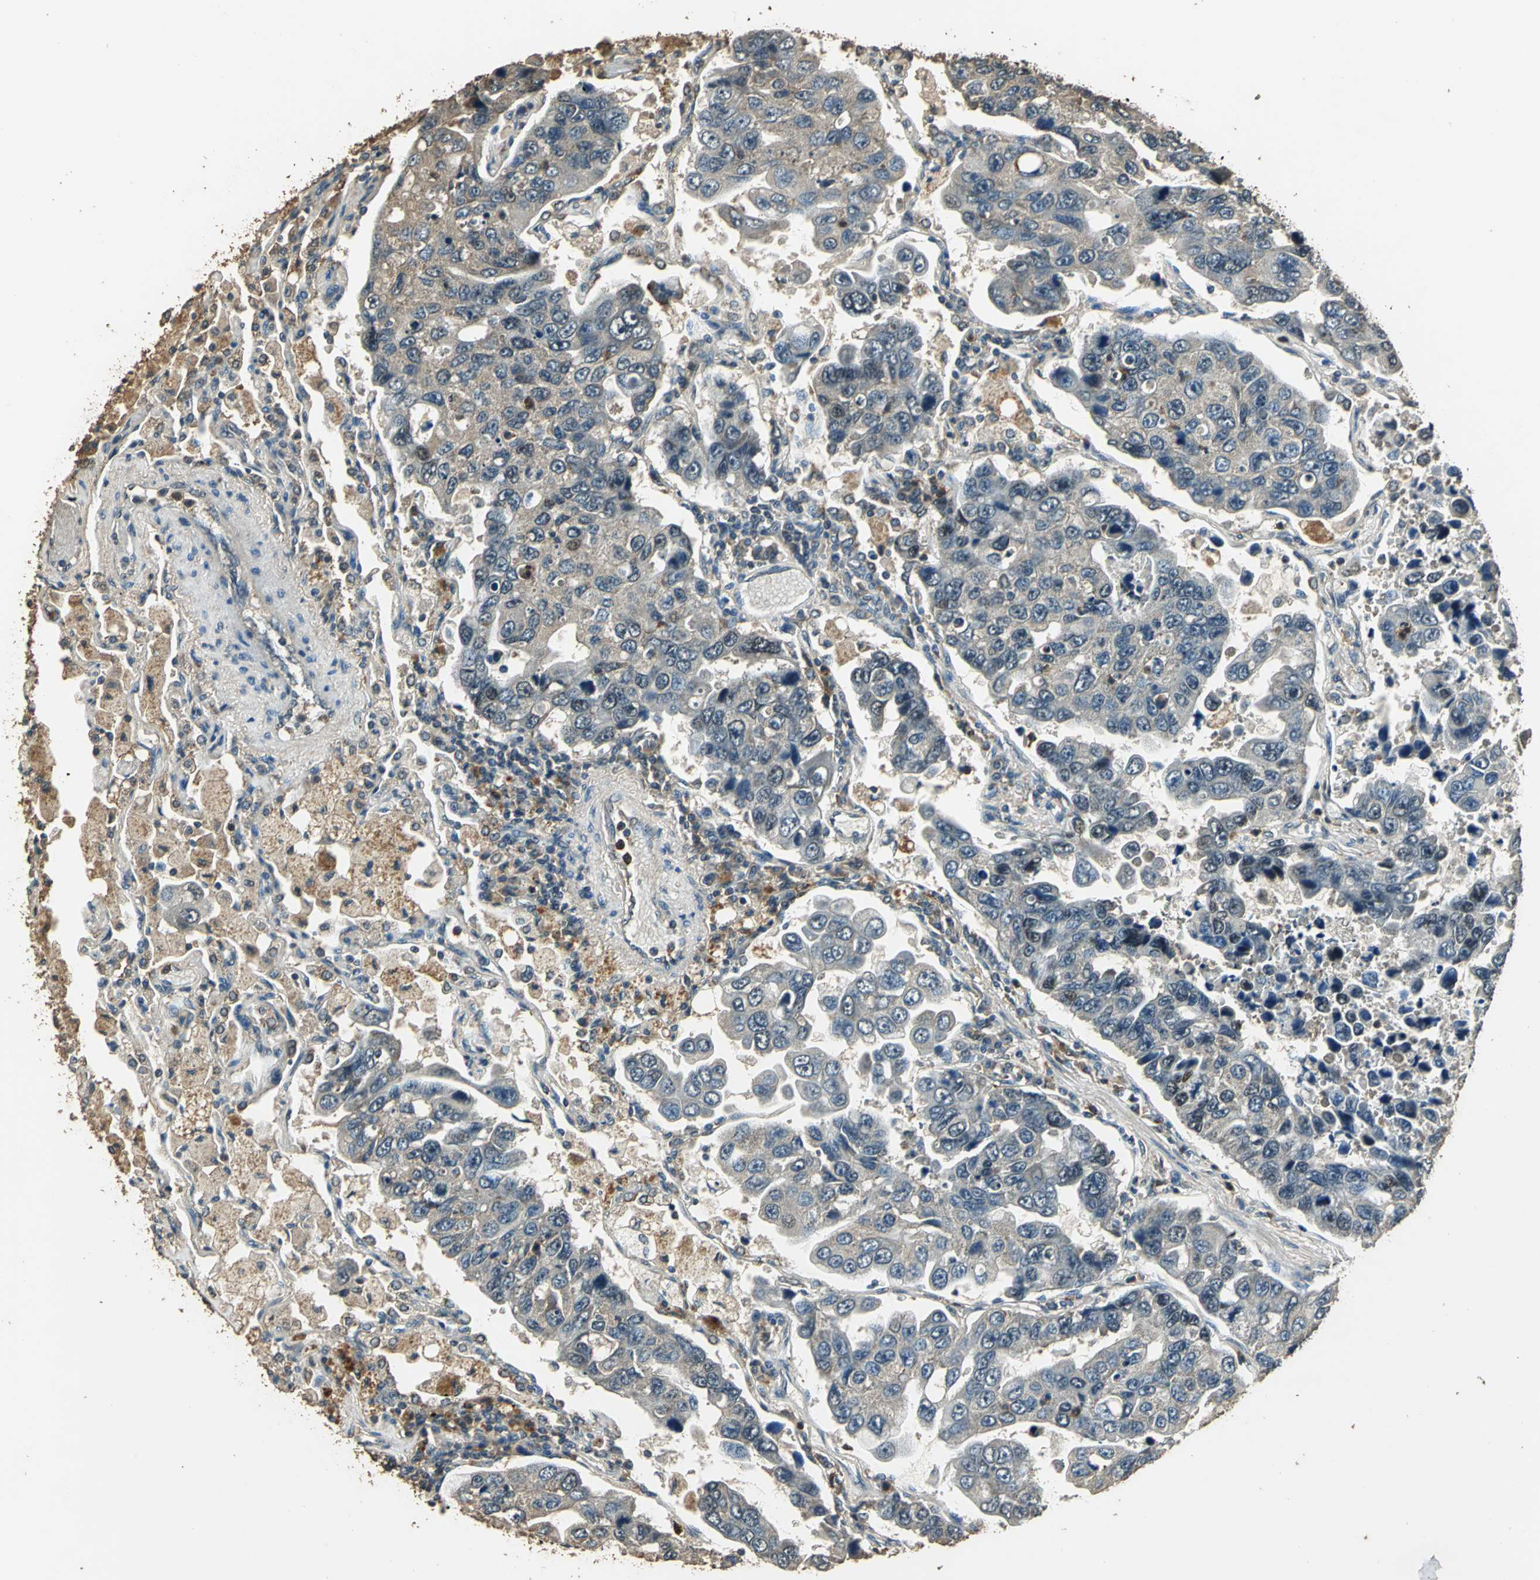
{"staining": {"intensity": "moderate", "quantity": ">75%", "location": "cytoplasmic/membranous,nuclear"}, "tissue": "lung cancer", "cell_type": "Tumor cells", "image_type": "cancer", "snomed": [{"axis": "morphology", "description": "Adenocarcinoma, NOS"}, {"axis": "topography", "description": "Lung"}], "caption": "This micrograph shows immunohistochemistry staining of human lung cancer (adenocarcinoma), with medium moderate cytoplasmic/membranous and nuclear staining in approximately >75% of tumor cells.", "gene": "TMPRSS4", "patient": {"sex": "male", "age": 64}}